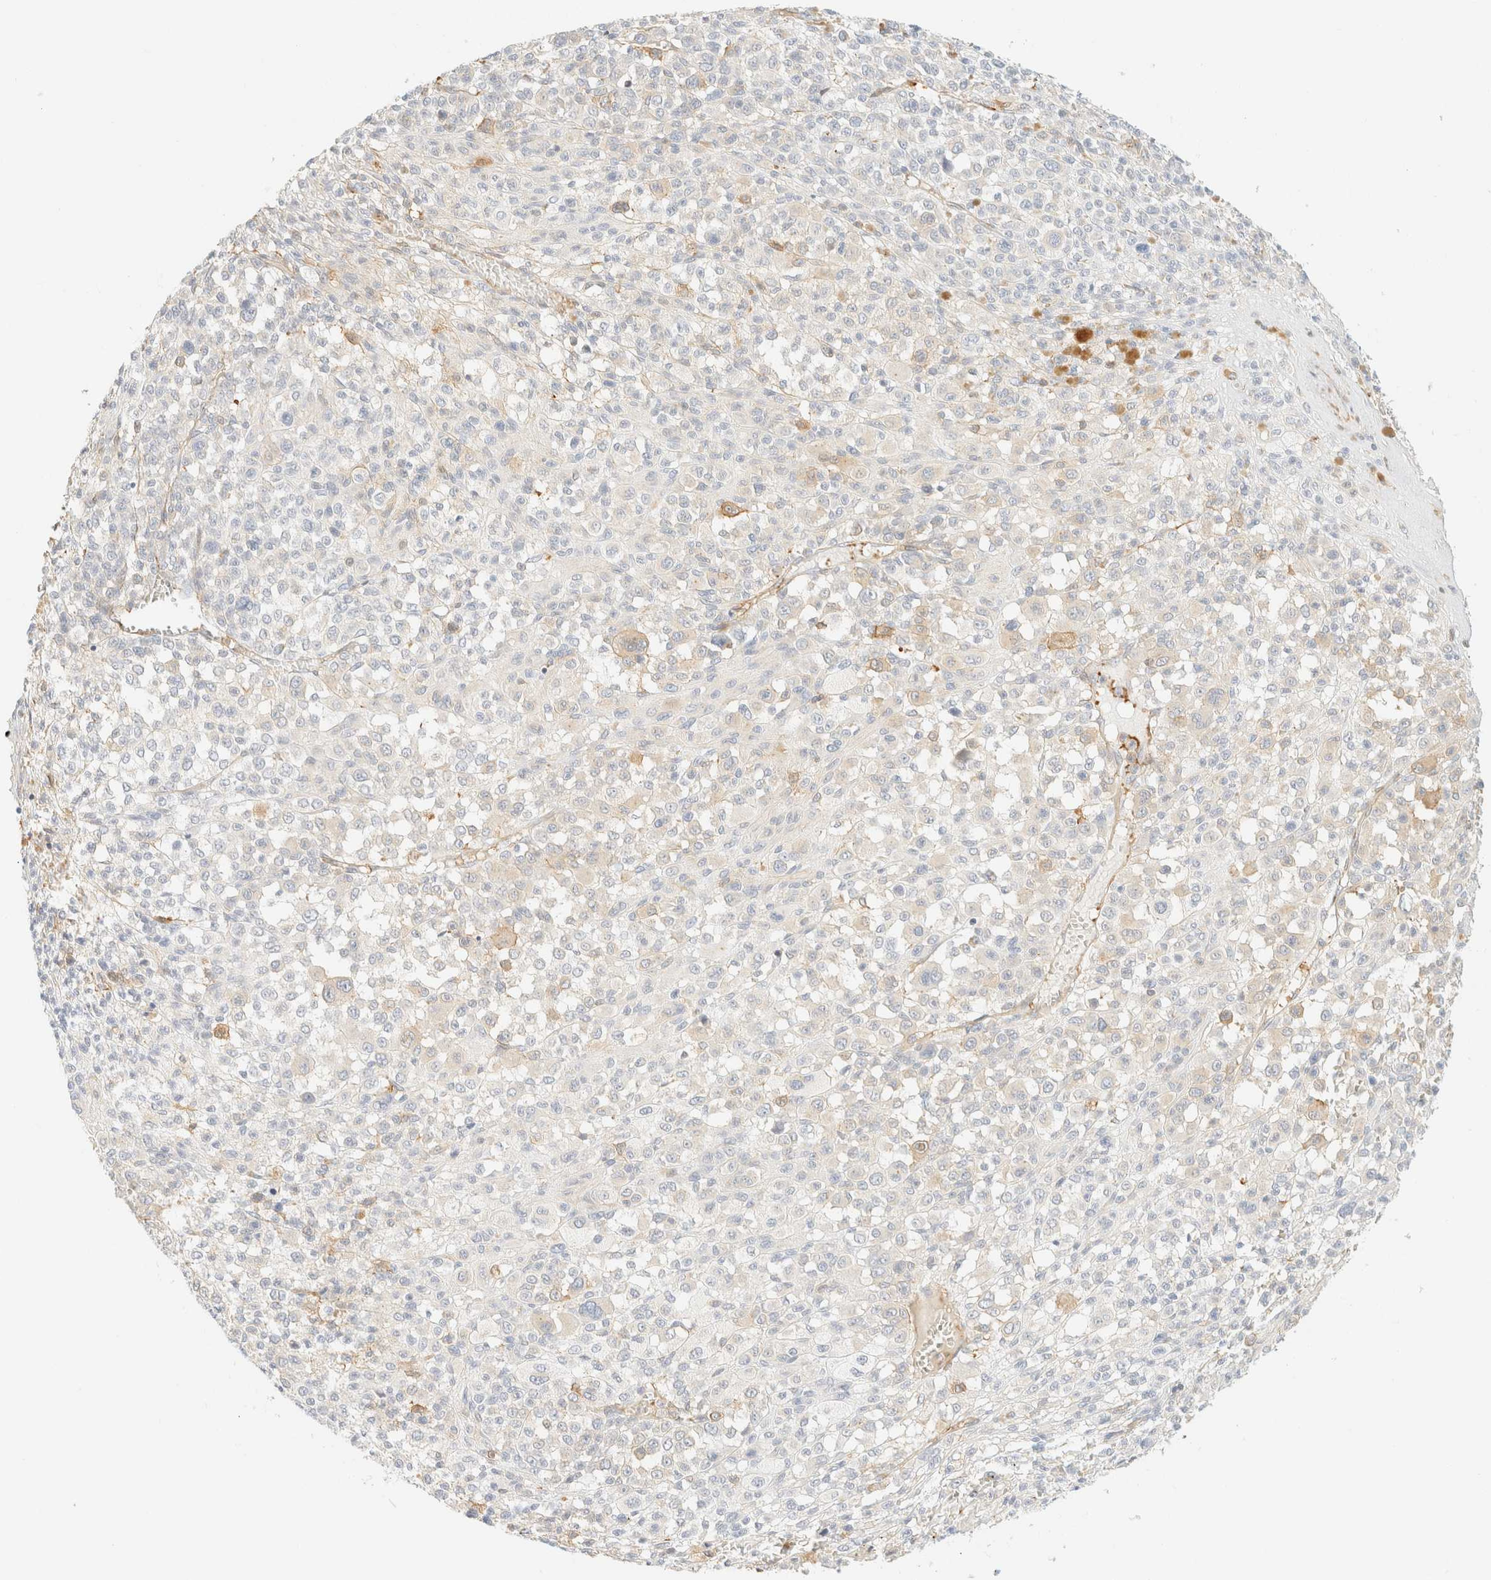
{"staining": {"intensity": "negative", "quantity": "none", "location": "none"}, "tissue": "melanoma", "cell_type": "Tumor cells", "image_type": "cancer", "snomed": [{"axis": "morphology", "description": "Malignant melanoma, Metastatic site"}, {"axis": "topography", "description": "Skin"}], "caption": "This is a photomicrograph of immunohistochemistry staining of melanoma, which shows no positivity in tumor cells. (DAB (3,3'-diaminobenzidine) immunohistochemistry, high magnification).", "gene": "OTOP2", "patient": {"sex": "female", "age": 74}}